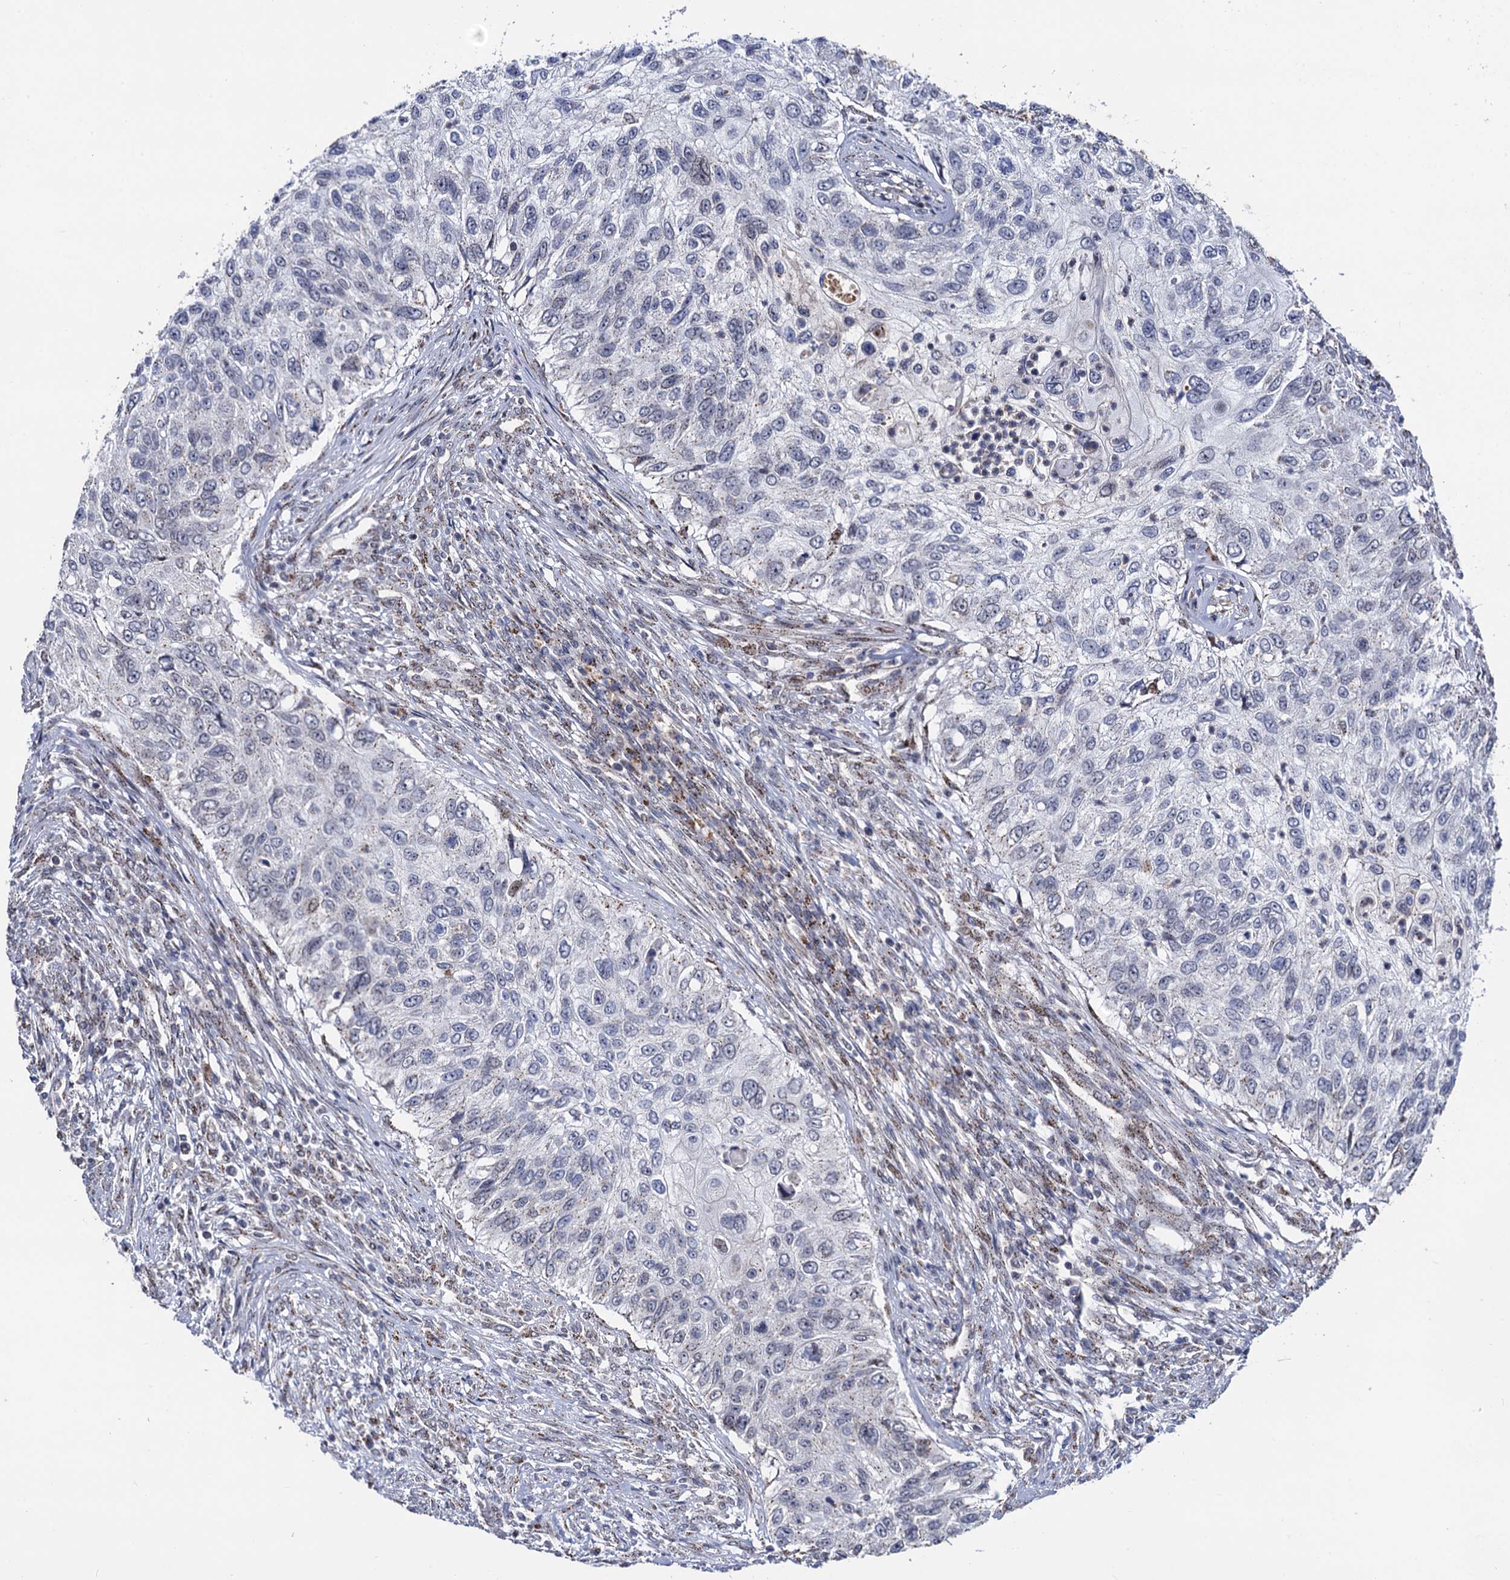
{"staining": {"intensity": "negative", "quantity": "none", "location": "none"}, "tissue": "urothelial cancer", "cell_type": "Tumor cells", "image_type": "cancer", "snomed": [{"axis": "morphology", "description": "Urothelial carcinoma, High grade"}, {"axis": "topography", "description": "Urinary bladder"}], "caption": "A micrograph of urothelial carcinoma (high-grade) stained for a protein demonstrates no brown staining in tumor cells.", "gene": "THAP2", "patient": {"sex": "female", "age": 60}}